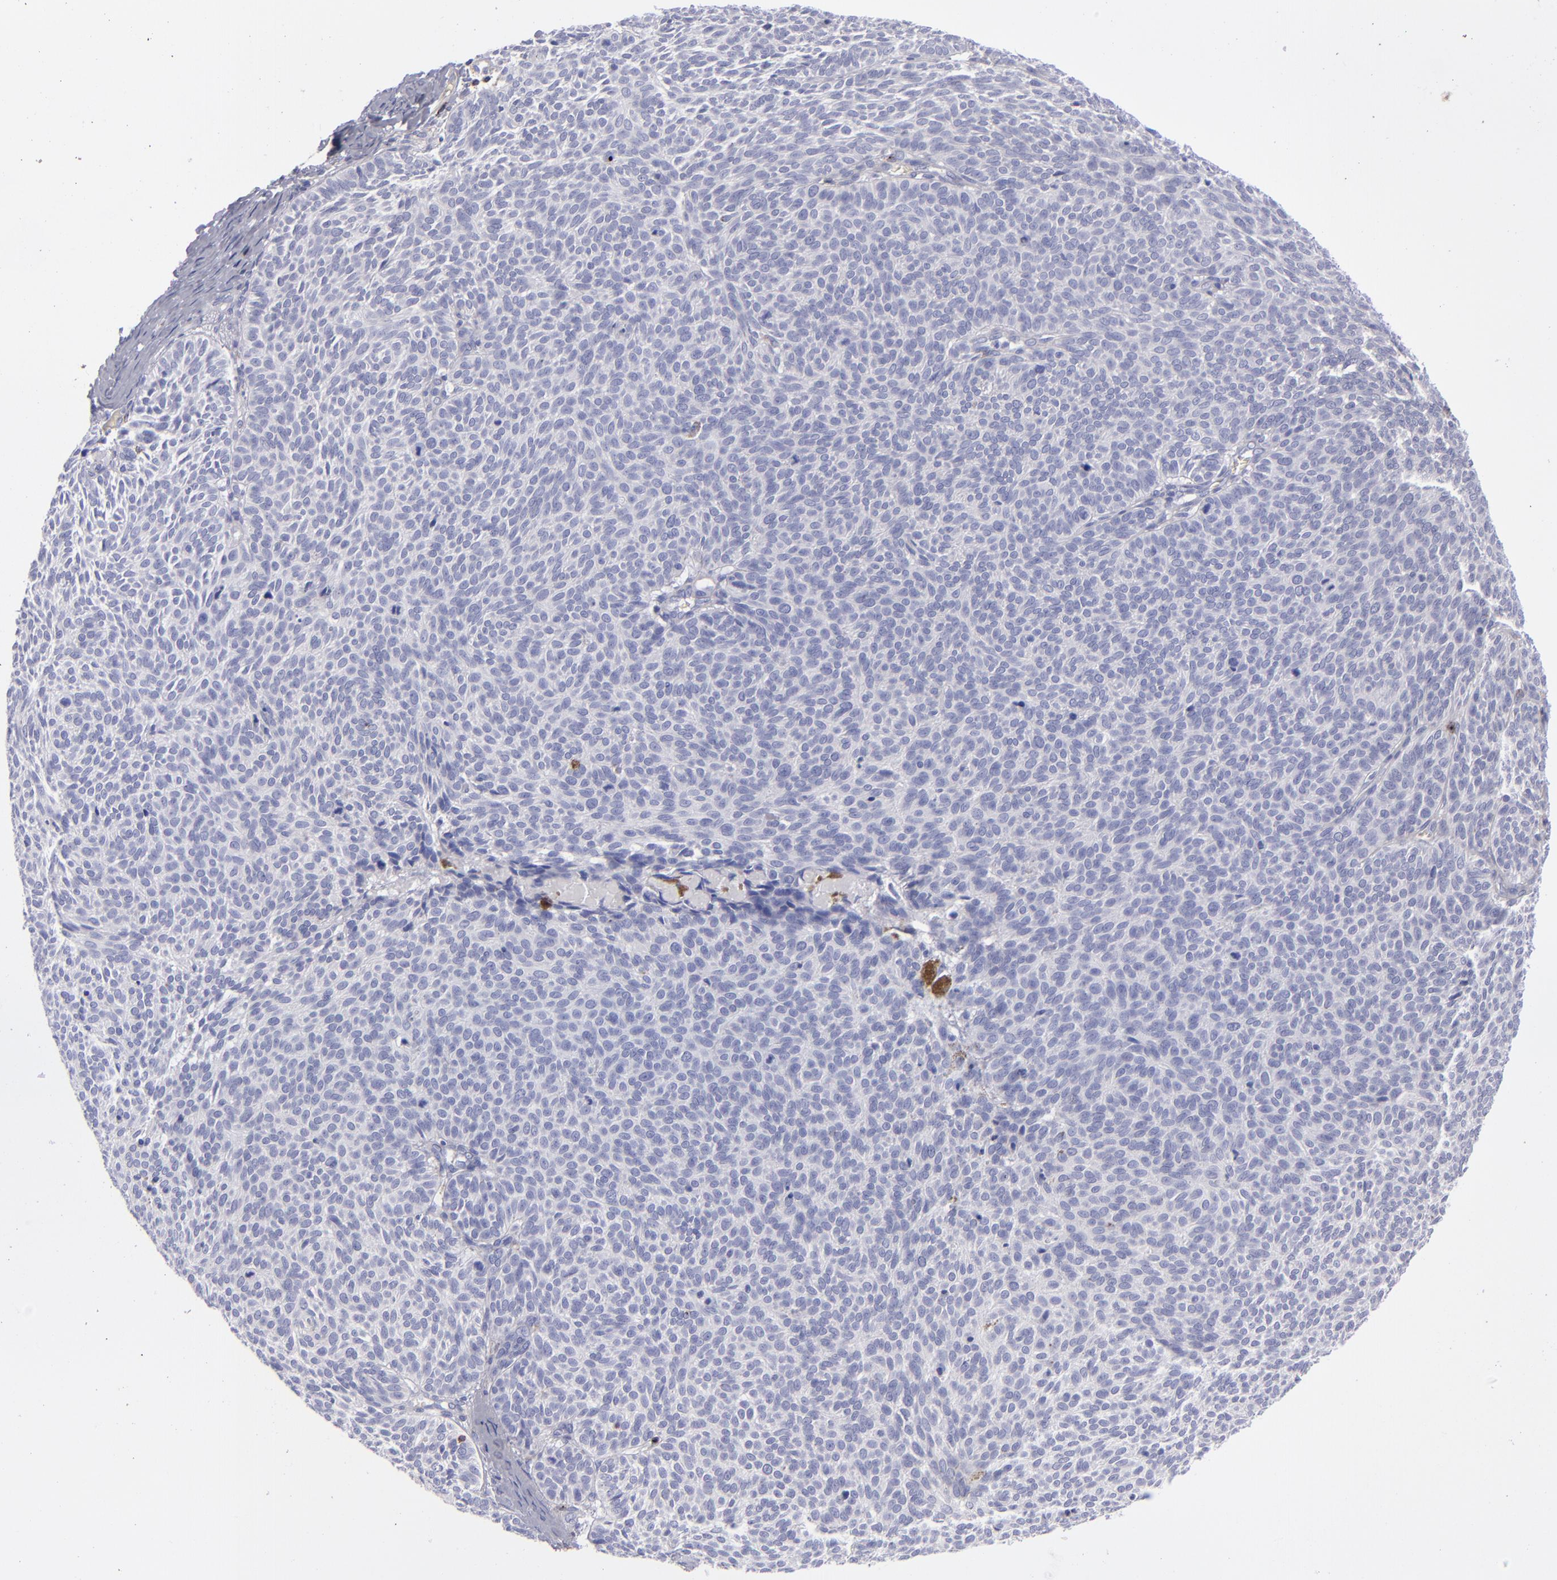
{"staining": {"intensity": "negative", "quantity": "none", "location": "none"}, "tissue": "skin cancer", "cell_type": "Tumor cells", "image_type": "cancer", "snomed": [{"axis": "morphology", "description": "Basal cell carcinoma"}, {"axis": "topography", "description": "Skin"}], "caption": "Tumor cells show no significant expression in basal cell carcinoma (skin).", "gene": "CD2", "patient": {"sex": "male", "age": 63}}